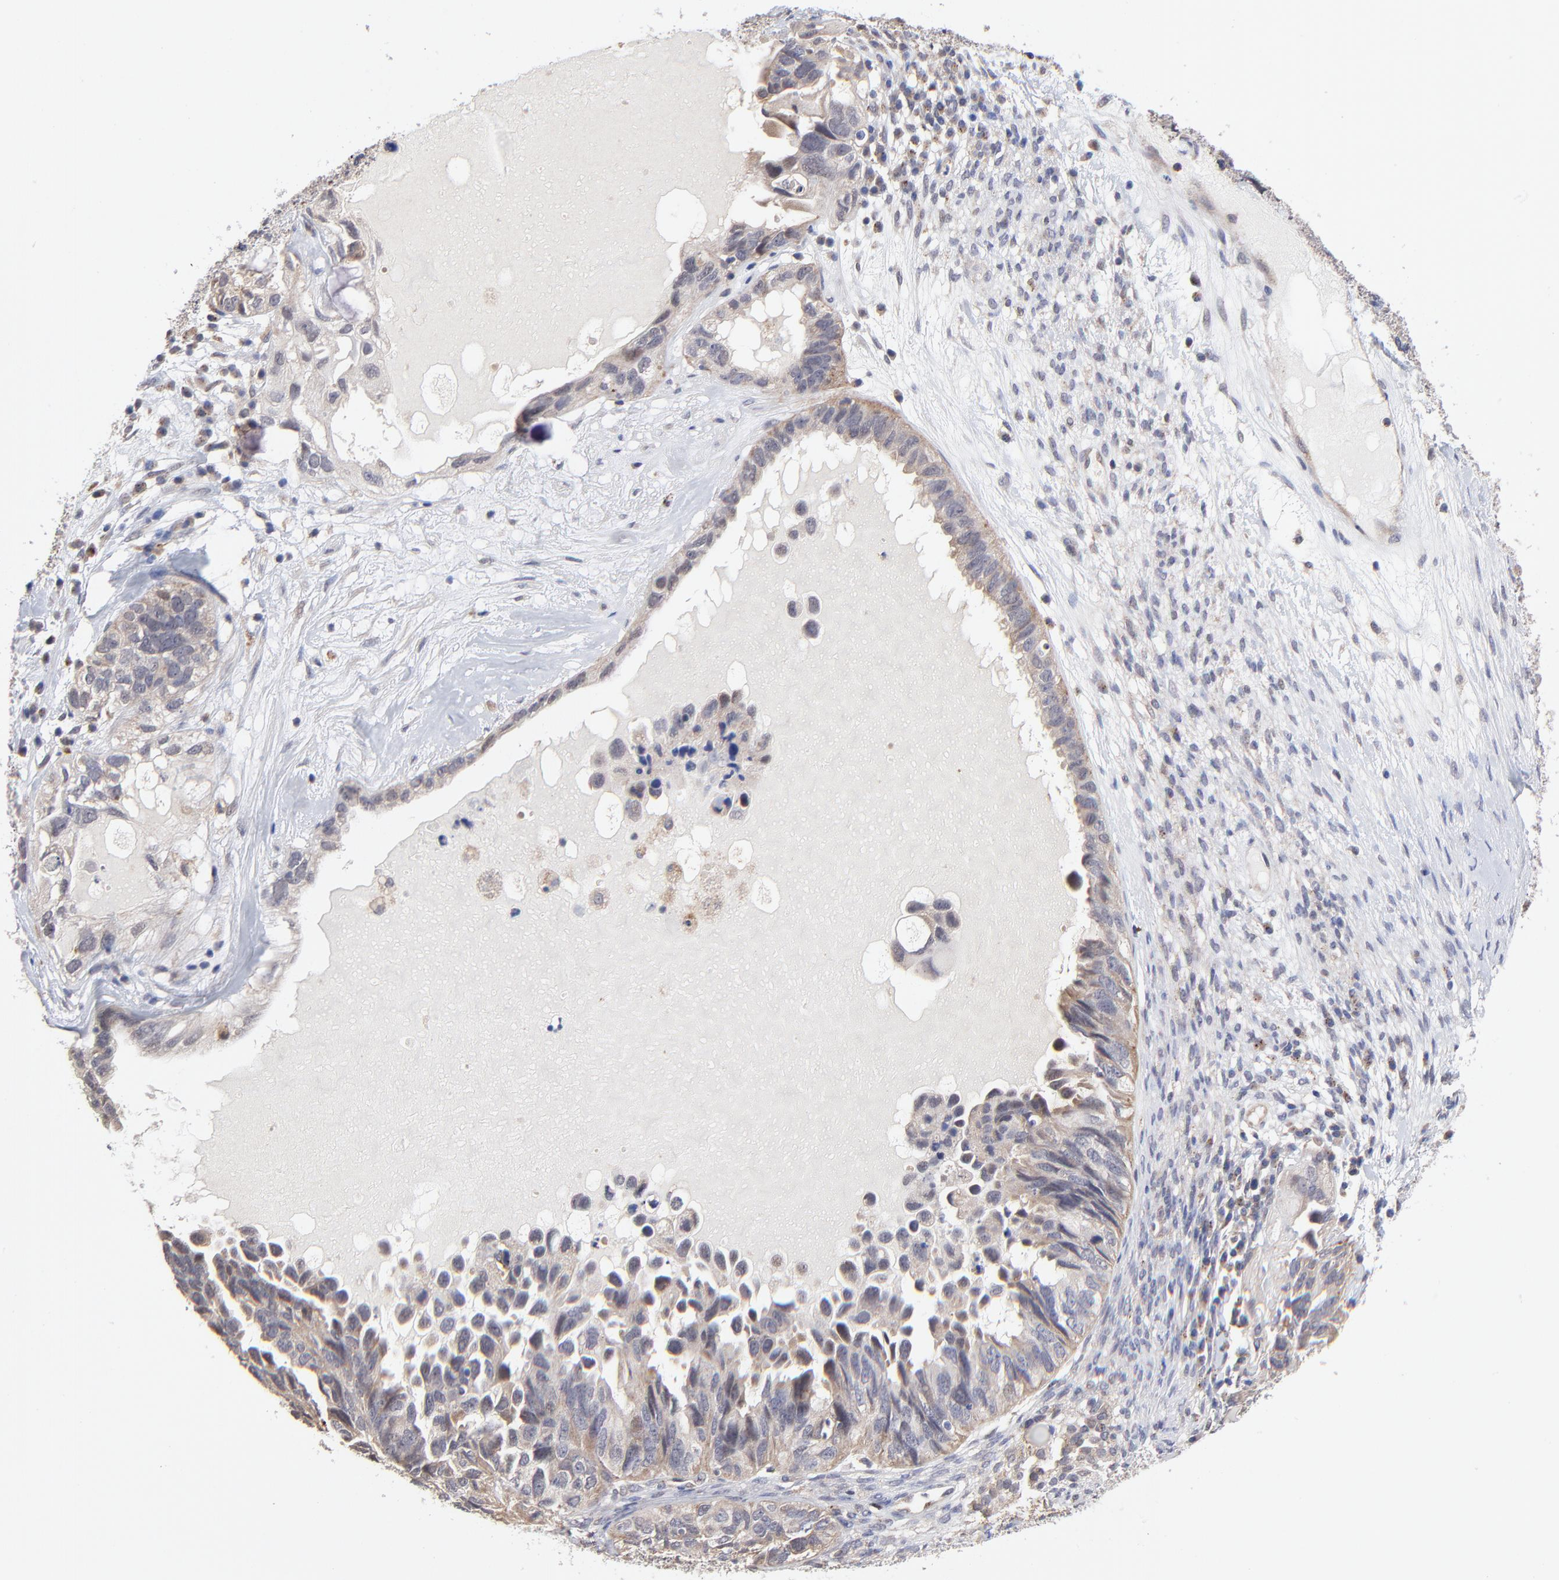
{"staining": {"intensity": "weak", "quantity": "25%-75%", "location": "cytoplasmic/membranous"}, "tissue": "ovarian cancer", "cell_type": "Tumor cells", "image_type": "cancer", "snomed": [{"axis": "morphology", "description": "Cystadenocarcinoma, serous, NOS"}, {"axis": "topography", "description": "Ovary"}], "caption": "A histopathology image showing weak cytoplasmic/membranous staining in about 25%-75% of tumor cells in serous cystadenocarcinoma (ovarian), as visualized by brown immunohistochemical staining.", "gene": "PDE4B", "patient": {"sex": "female", "age": 82}}